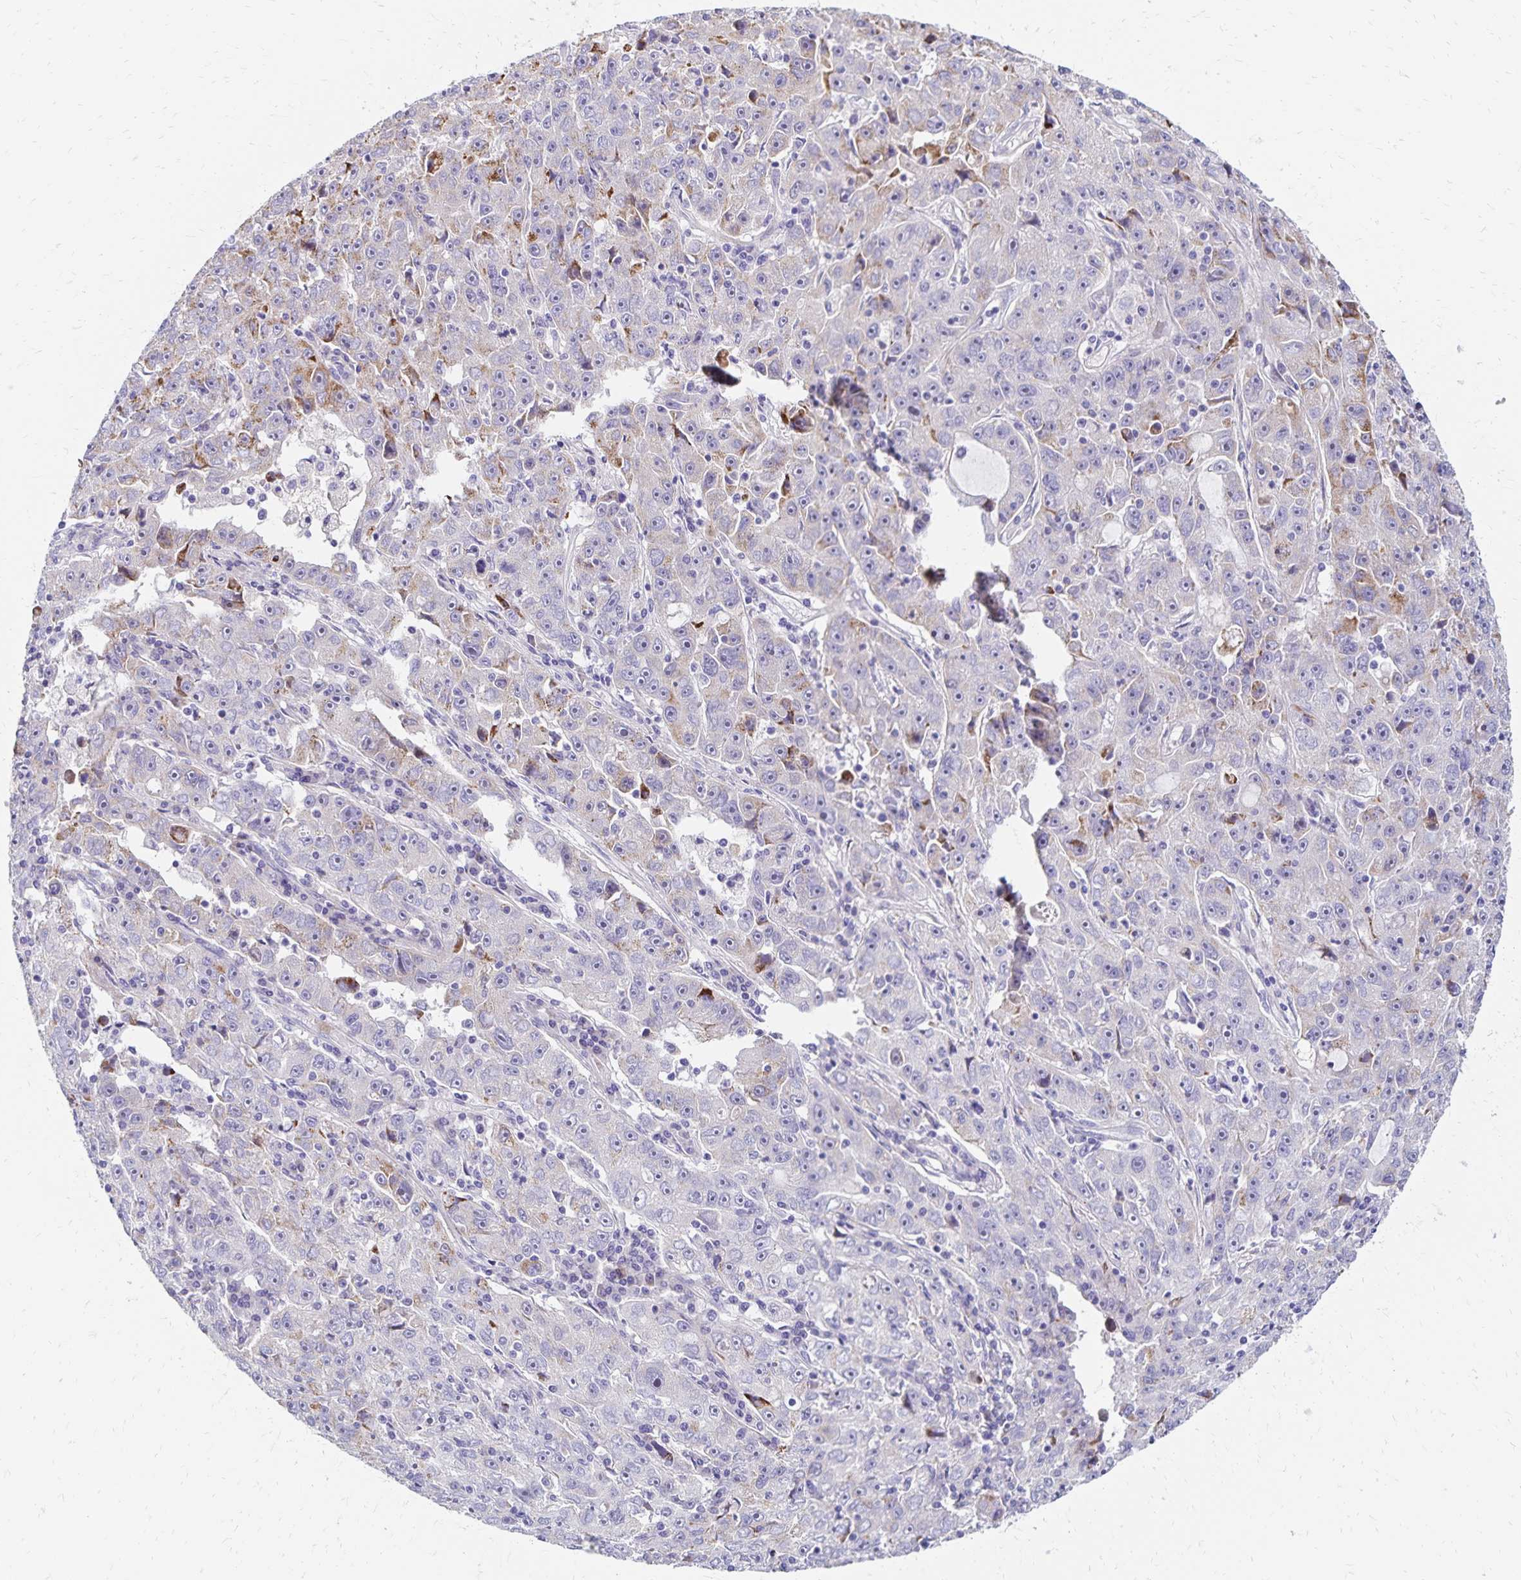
{"staining": {"intensity": "moderate", "quantity": "<25%", "location": "cytoplasmic/membranous"}, "tissue": "lung cancer", "cell_type": "Tumor cells", "image_type": "cancer", "snomed": [{"axis": "morphology", "description": "Normal morphology"}, {"axis": "morphology", "description": "Adenocarcinoma, NOS"}, {"axis": "topography", "description": "Lymph node"}, {"axis": "topography", "description": "Lung"}], "caption": "Human lung cancer (adenocarcinoma) stained with a protein marker demonstrates moderate staining in tumor cells.", "gene": "NECAP1", "patient": {"sex": "female", "age": 57}}